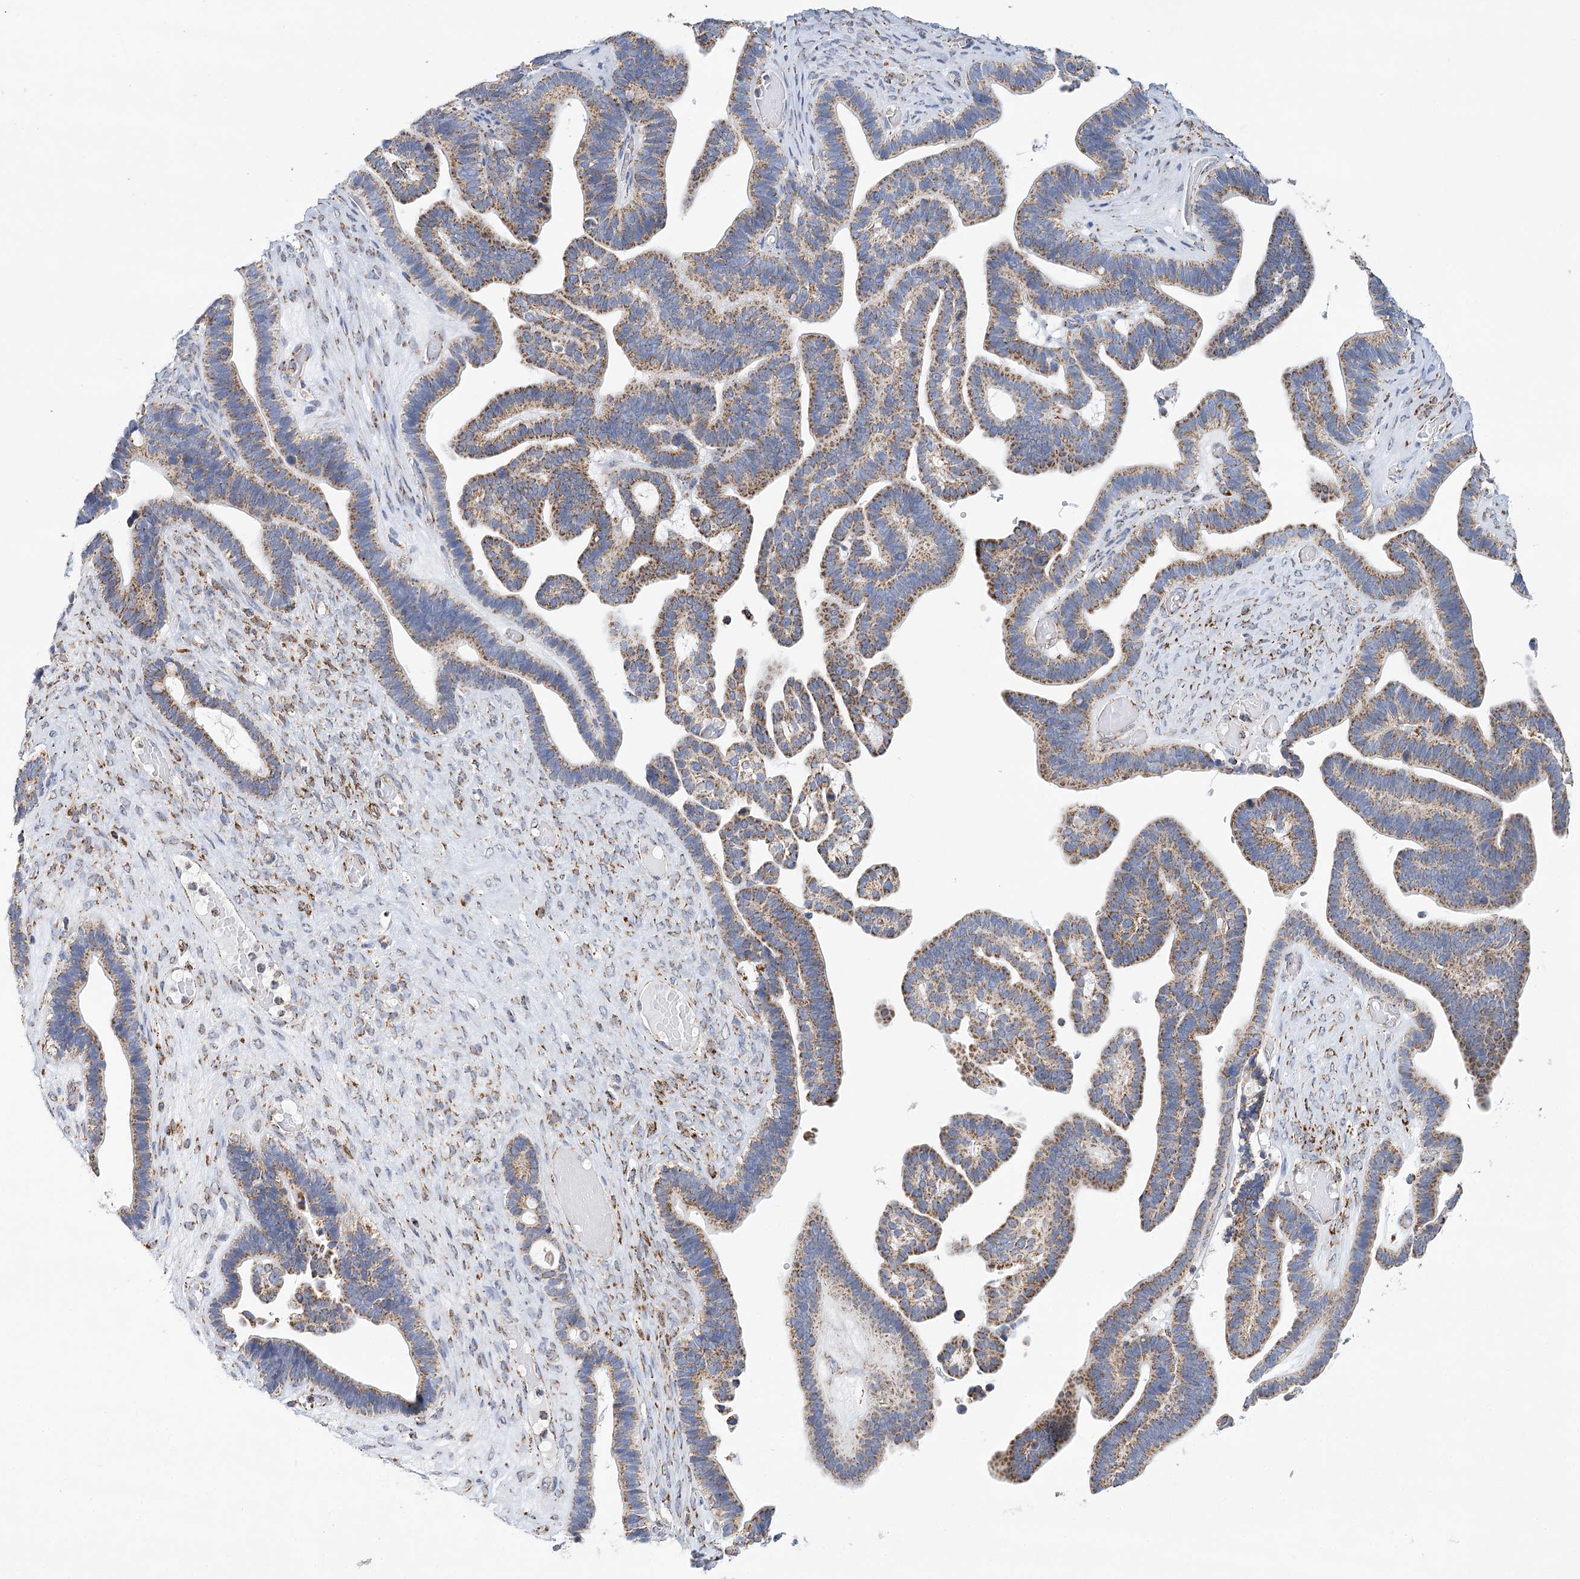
{"staining": {"intensity": "moderate", "quantity": ">75%", "location": "cytoplasmic/membranous"}, "tissue": "ovarian cancer", "cell_type": "Tumor cells", "image_type": "cancer", "snomed": [{"axis": "morphology", "description": "Cystadenocarcinoma, serous, NOS"}, {"axis": "topography", "description": "Ovary"}], "caption": "Protein expression analysis of human ovarian cancer (serous cystadenocarcinoma) reveals moderate cytoplasmic/membranous staining in approximately >75% of tumor cells.", "gene": "LSS", "patient": {"sex": "female", "age": 56}}